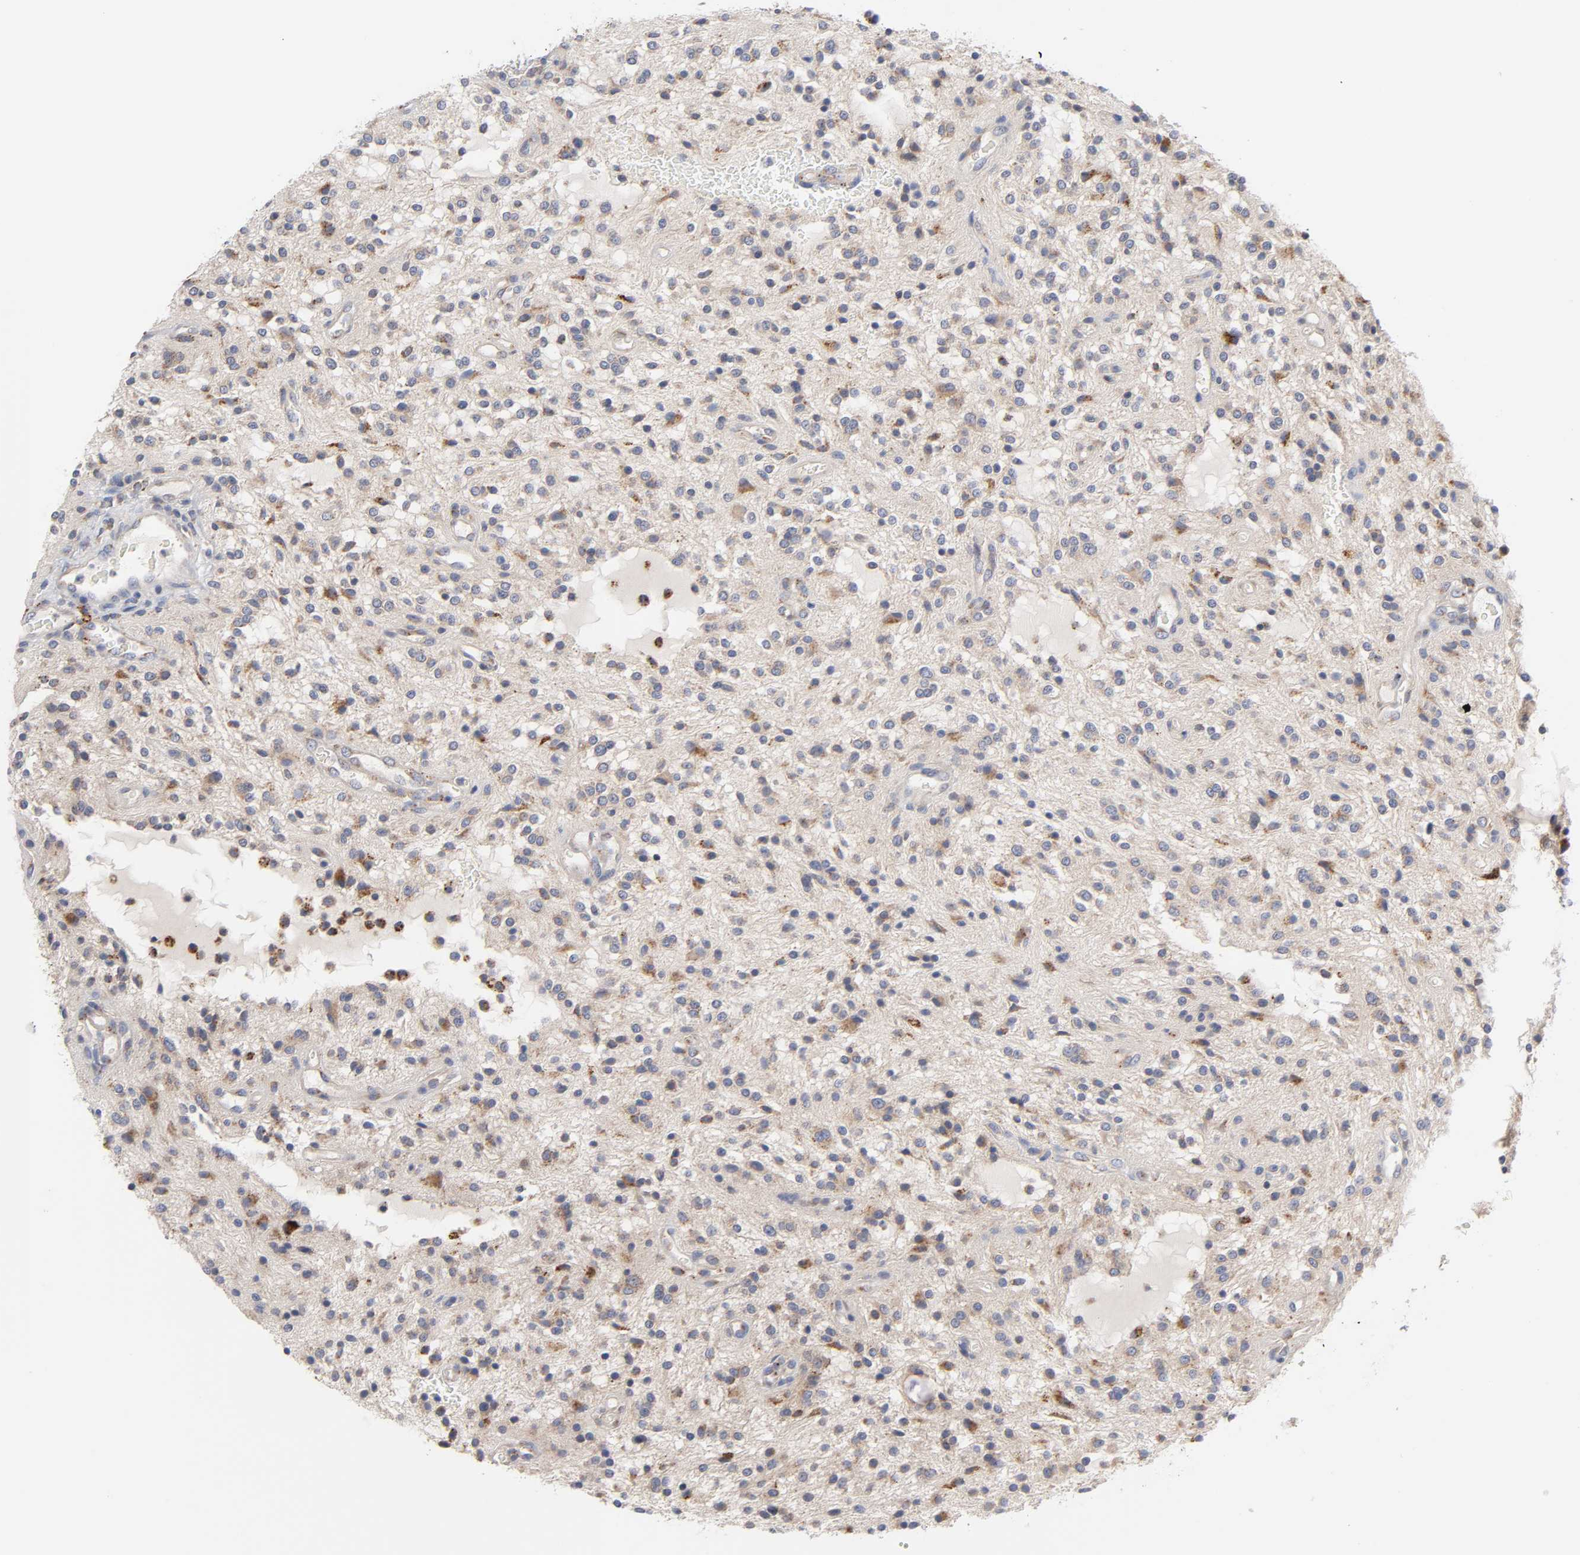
{"staining": {"intensity": "weak", "quantity": "<25%", "location": "cytoplasmic/membranous"}, "tissue": "glioma", "cell_type": "Tumor cells", "image_type": "cancer", "snomed": [{"axis": "morphology", "description": "Glioma, malignant, NOS"}, {"axis": "topography", "description": "Cerebellum"}], "caption": "This is an immunohistochemistry (IHC) micrograph of human glioma (malignant). There is no staining in tumor cells.", "gene": "C17orf75", "patient": {"sex": "female", "age": 10}}